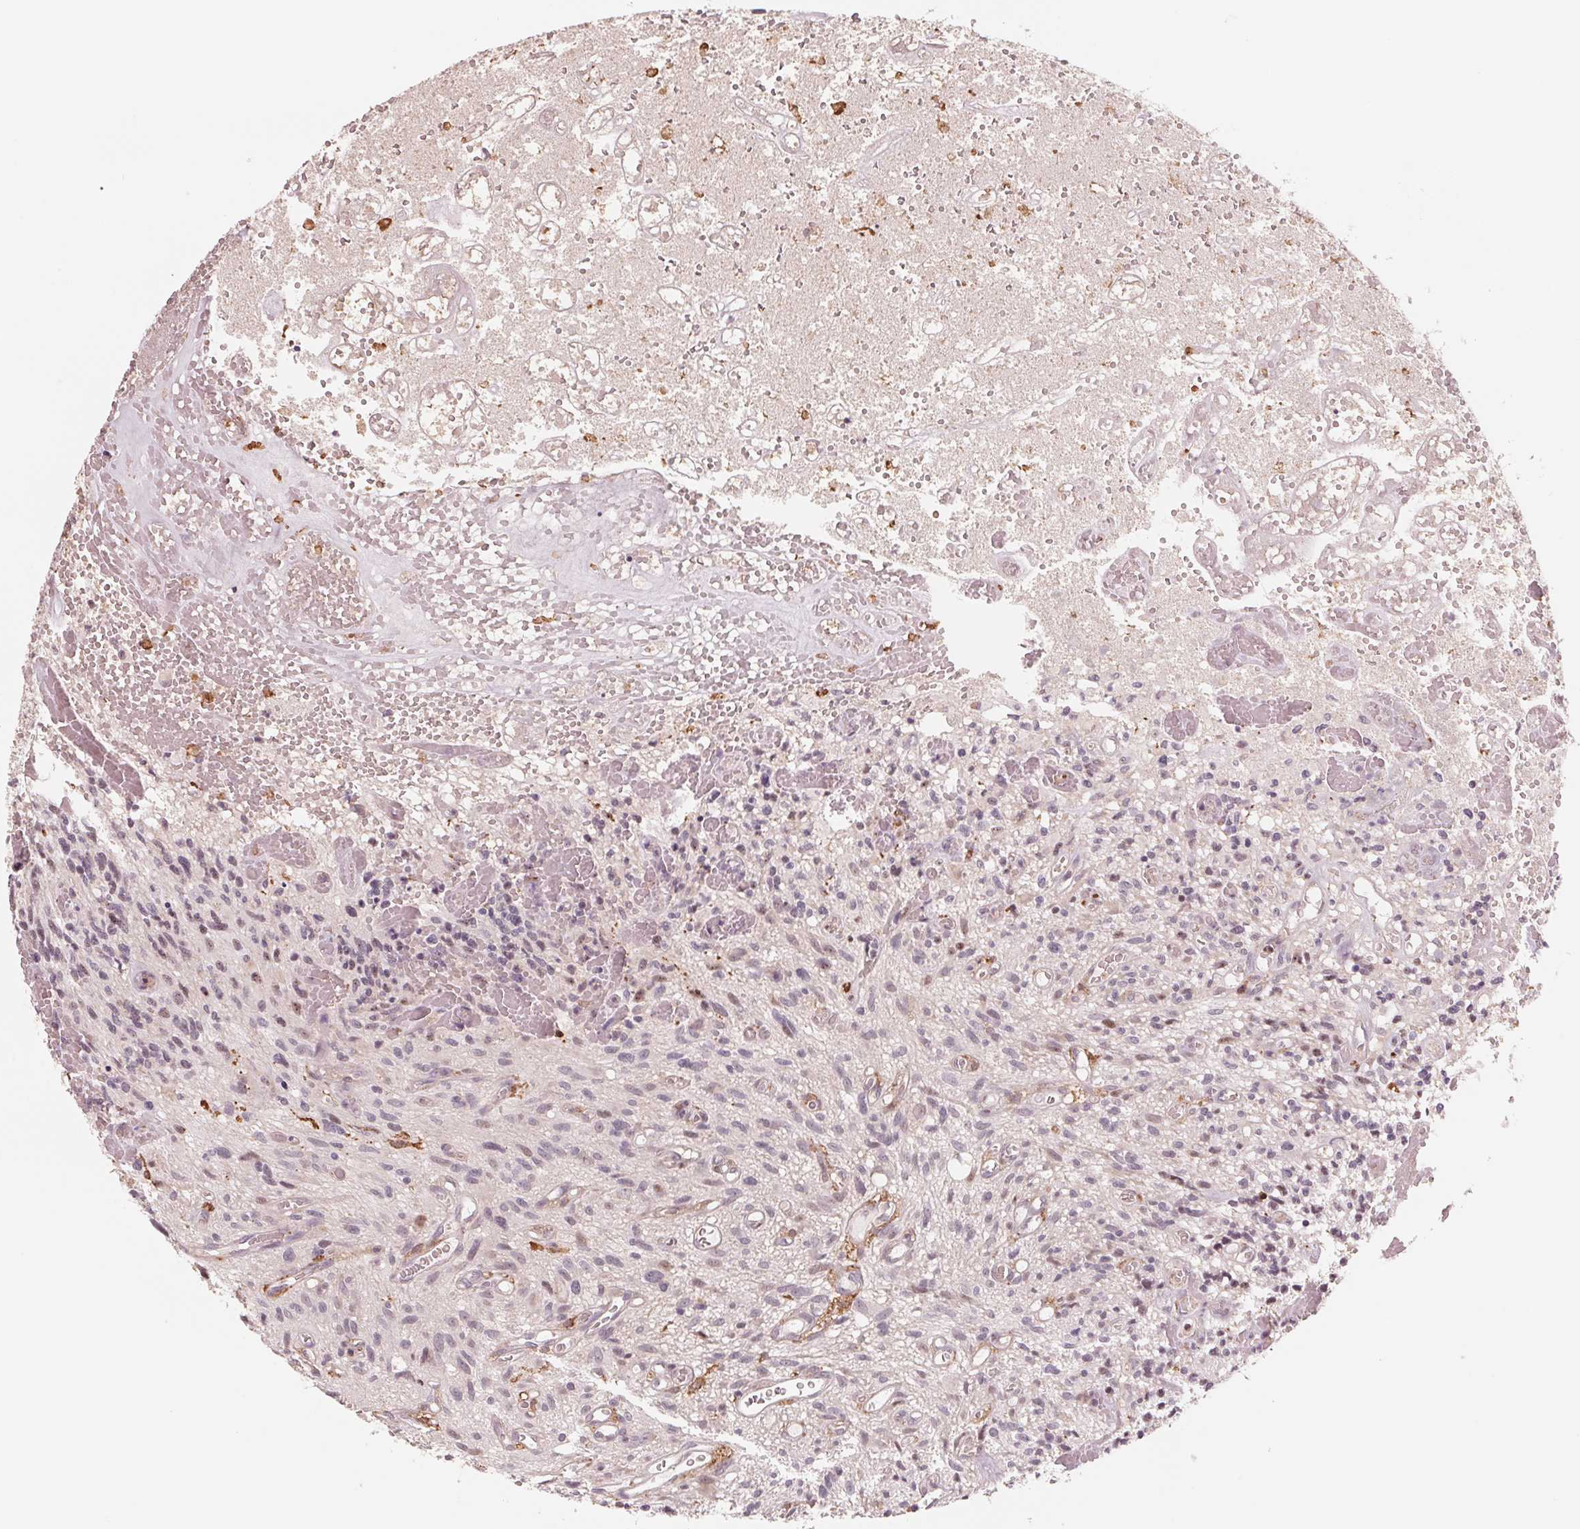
{"staining": {"intensity": "negative", "quantity": "none", "location": "none"}, "tissue": "glioma", "cell_type": "Tumor cells", "image_type": "cancer", "snomed": [{"axis": "morphology", "description": "Glioma, malignant, High grade"}, {"axis": "topography", "description": "Brain"}], "caption": "DAB immunohistochemical staining of human glioma shows no significant positivity in tumor cells.", "gene": "IL9R", "patient": {"sex": "male", "age": 75}}